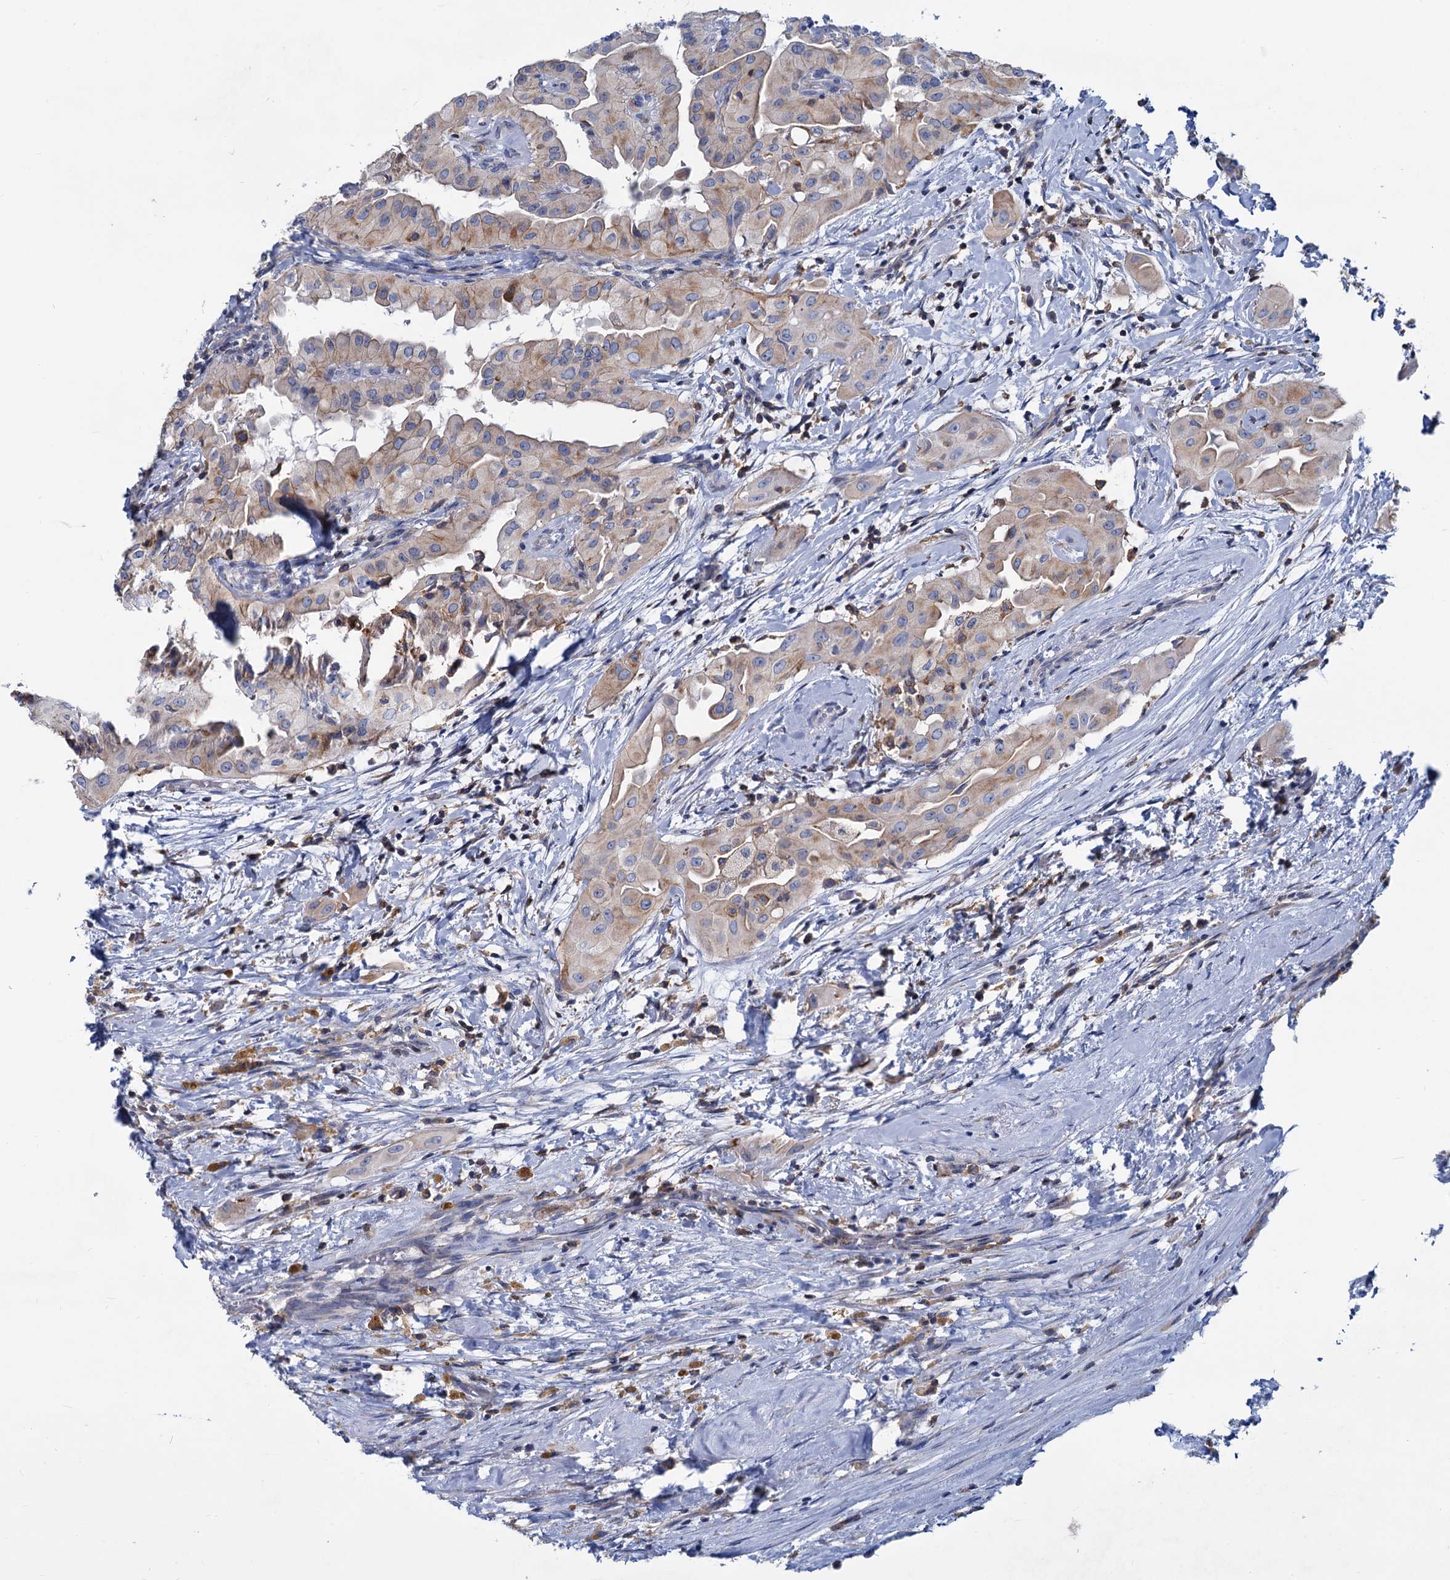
{"staining": {"intensity": "weak", "quantity": ">75%", "location": "cytoplasmic/membranous"}, "tissue": "thyroid cancer", "cell_type": "Tumor cells", "image_type": "cancer", "snomed": [{"axis": "morphology", "description": "Papillary adenocarcinoma, NOS"}, {"axis": "topography", "description": "Thyroid gland"}], "caption": "This histopathology image demonstrates thyroid papillary adenocarcinoma stained with immunohistochemistry (IHC) to label a protein in brown. The cytoplasmic/membranous of tumor cells show weak positivity for the protein. Nuclei are counter-stained blue.", "gene": "LRCH4", "patient": {"sex": "female", "age": 59}}